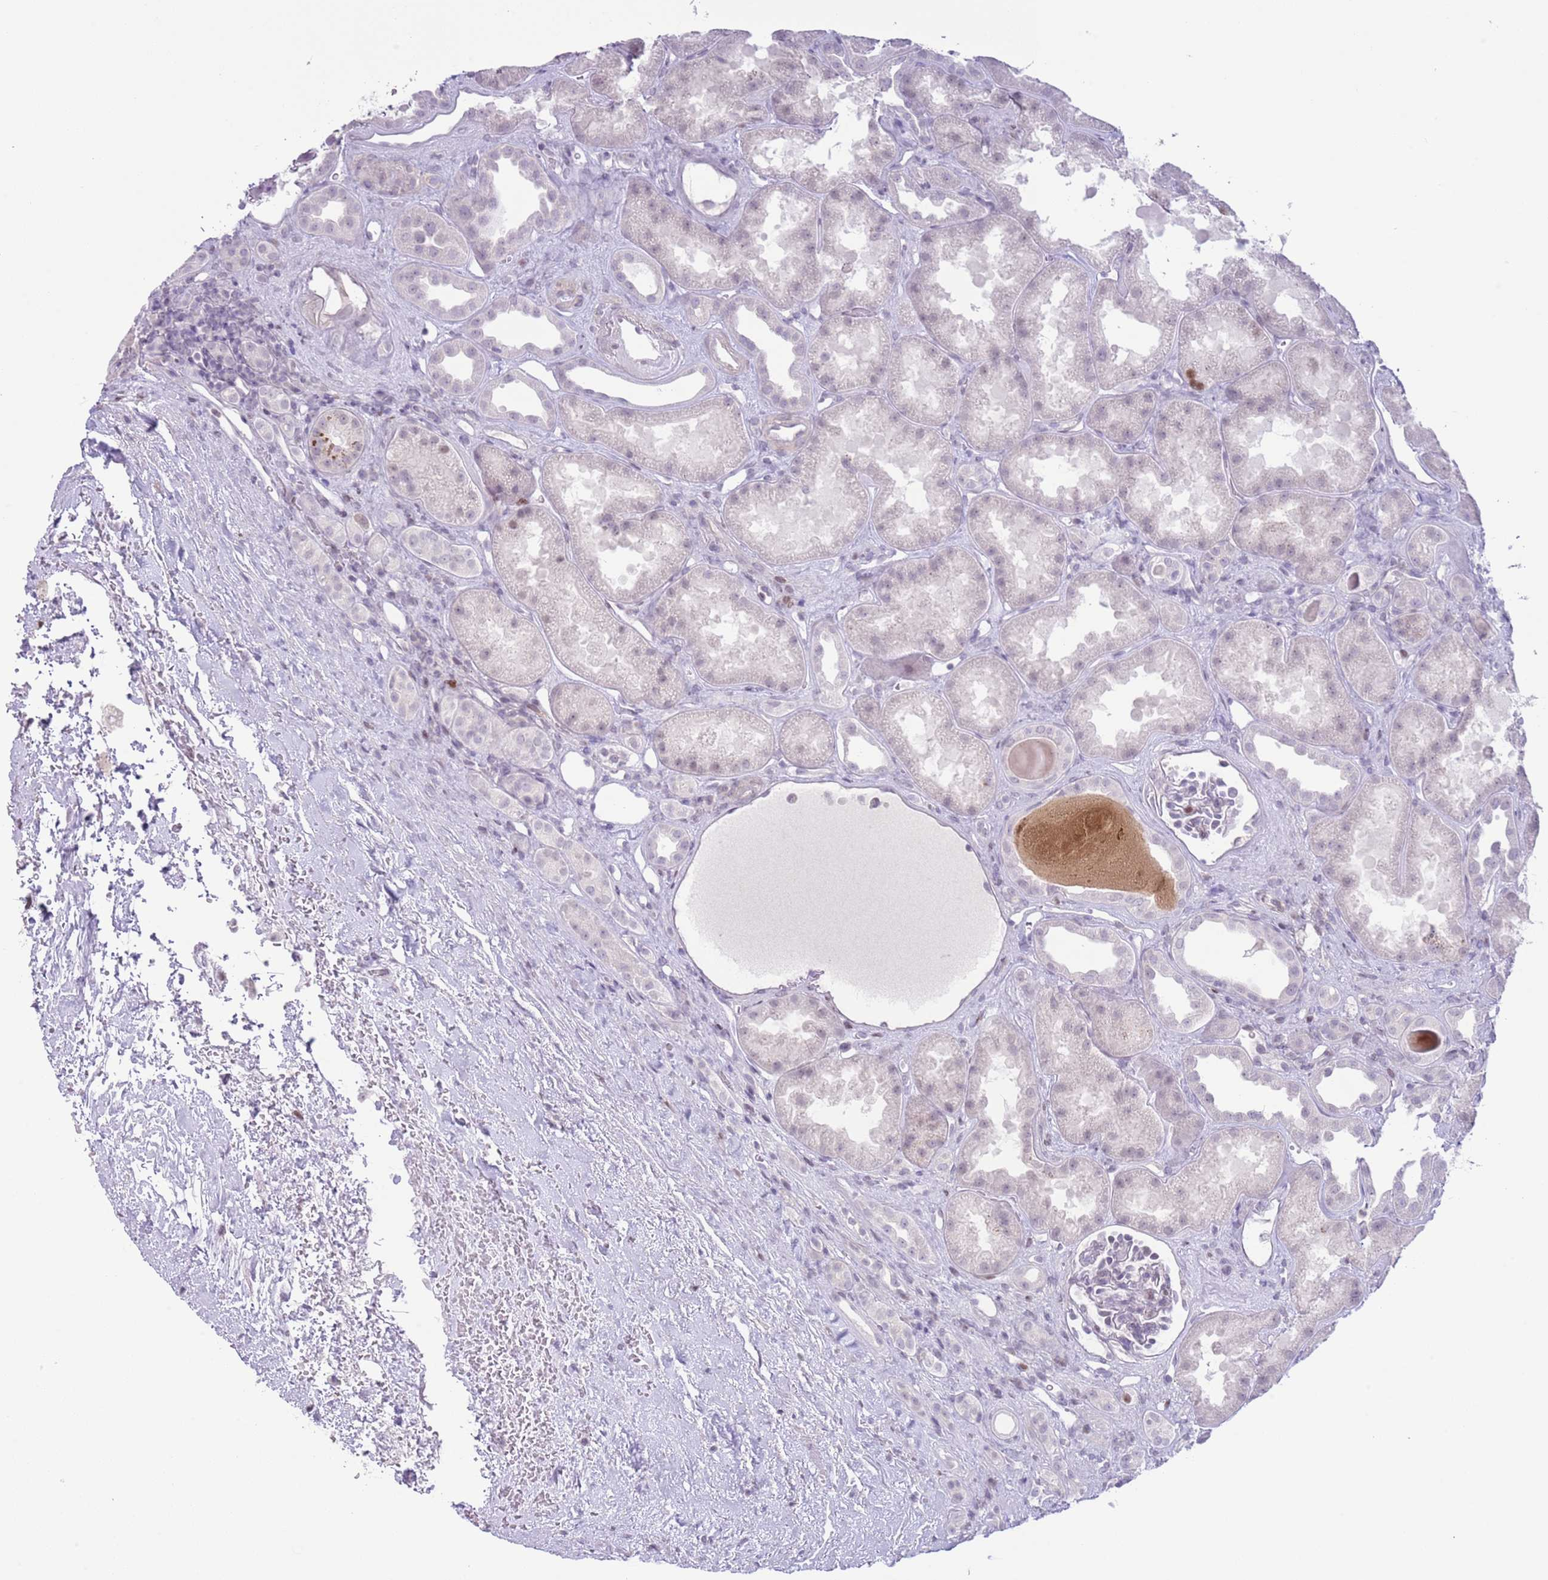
{"staining": {"intensity": "negative", "quantity": "none", "location": "none"}, "tissue": "kidney", "cell_type": "Cells in glomeruli", "image_type": "normal", "snomed": [{"axis": "morphology", "description": "Normal tissue, NOS"}, {"axis": "topography", "description": "Kidney"}], "caption": "Immunohistochemistry image of normal human kidney stained for a protein (brown), which demonstrates no expression in cells in glomeruli. (Brightfield microscopy of DAB (3,3'-diaminobenzidine) immunohistochemistry at high magnification).", "gene": "MFSD10", "patient": {"sex": "male", "age": 61}}